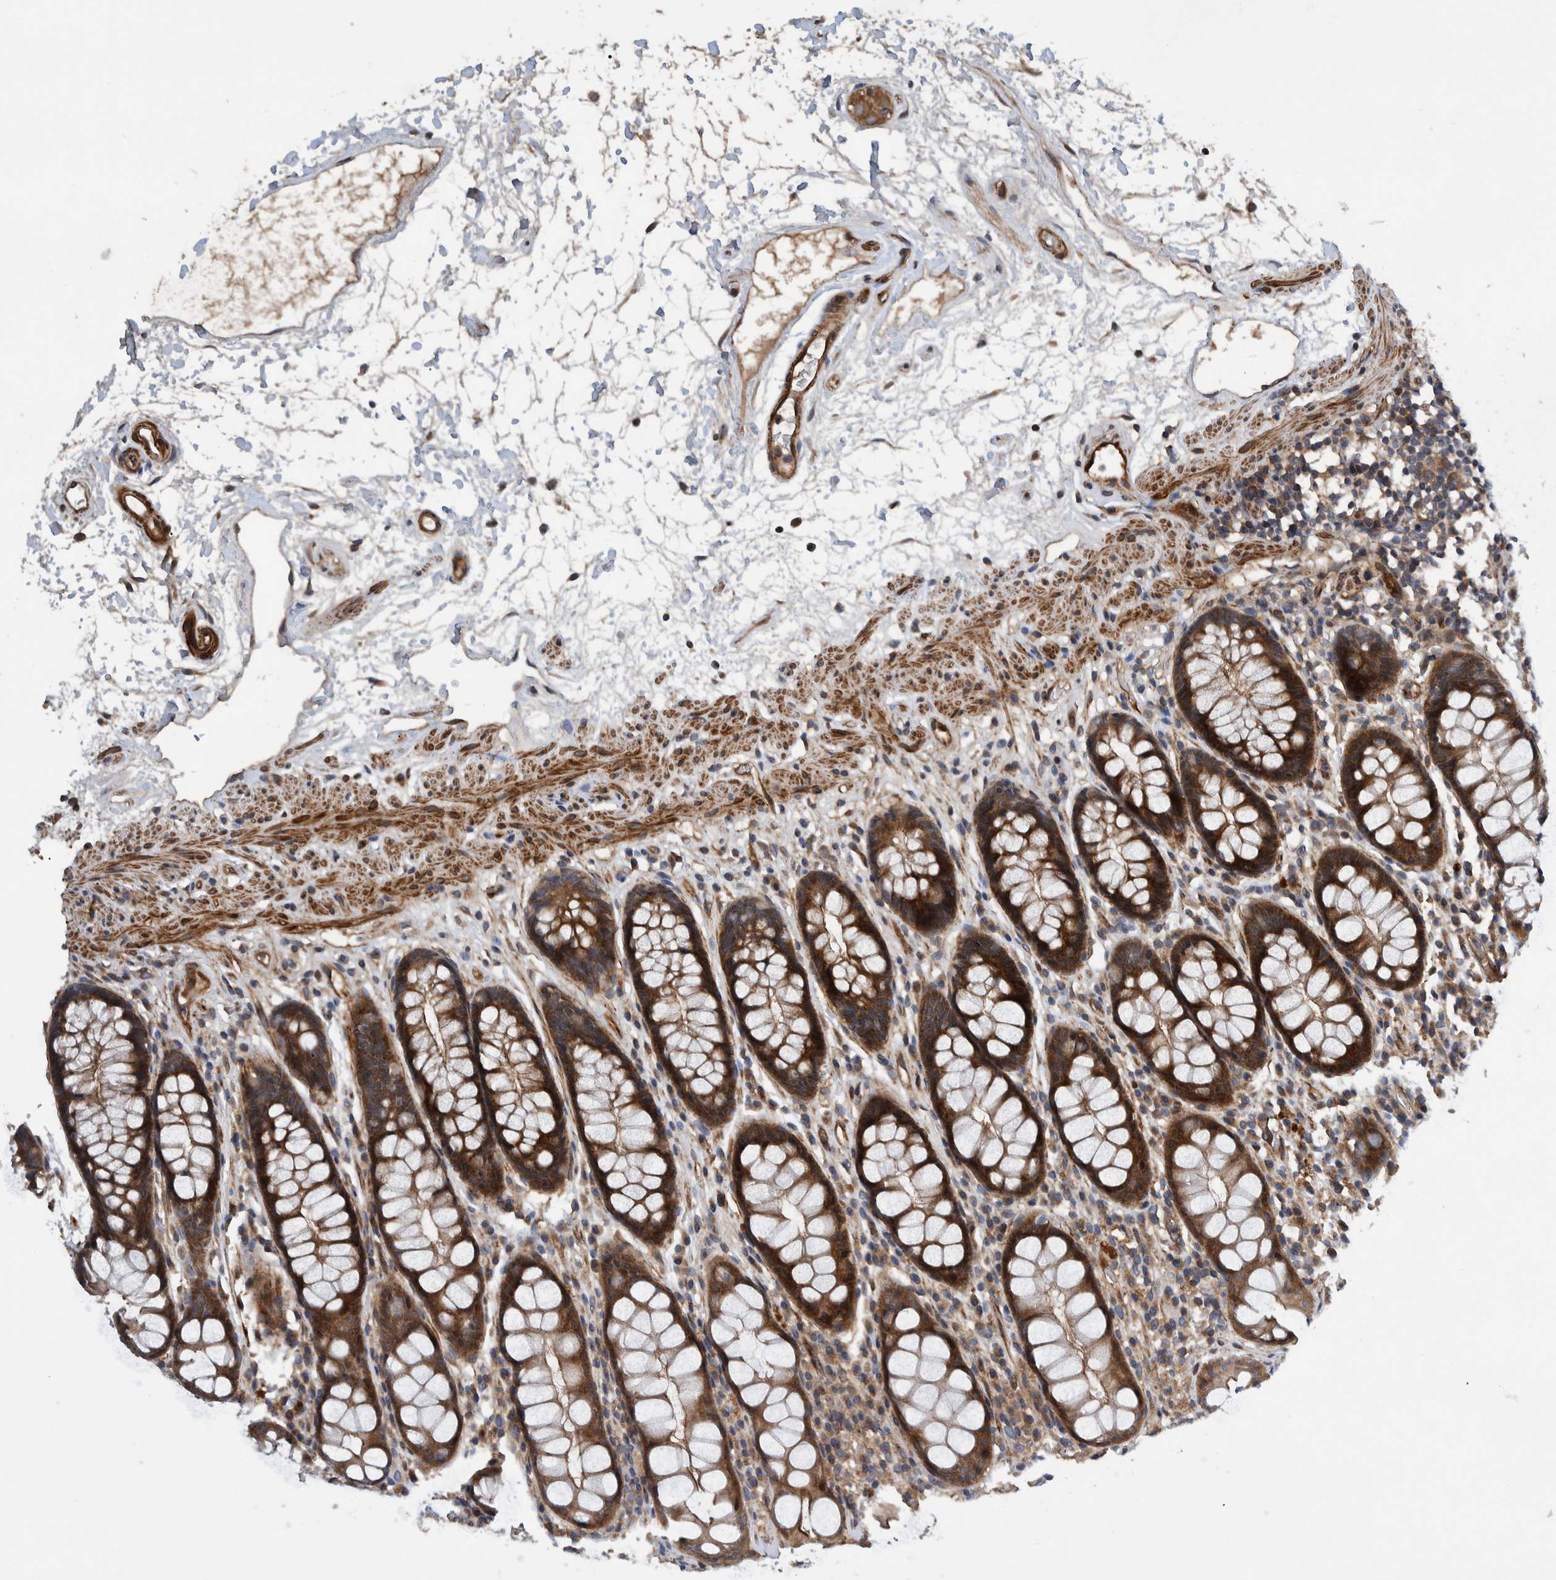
{"staining": {"intensity": "strong", "quantity": ">75%", "location": "cytoplasmic/membranous"}, "tissue": "rectum", "cell_type": "Glandular cells", "image_type": "normal", "snomed": [{"axis": "morphology", "description": "Normal tissue, NOS"}, {"axis": "topography", "description": "Rectum"}], "caption": "This photomicrograph demonstrates immunohistochemistry staining of normal rectum, with high strong cytoplasmic/membranous positivity in about >75% of glandular cells.", "gene": "GRPEL2", "patient": {"sex": "male", "age": 64}}